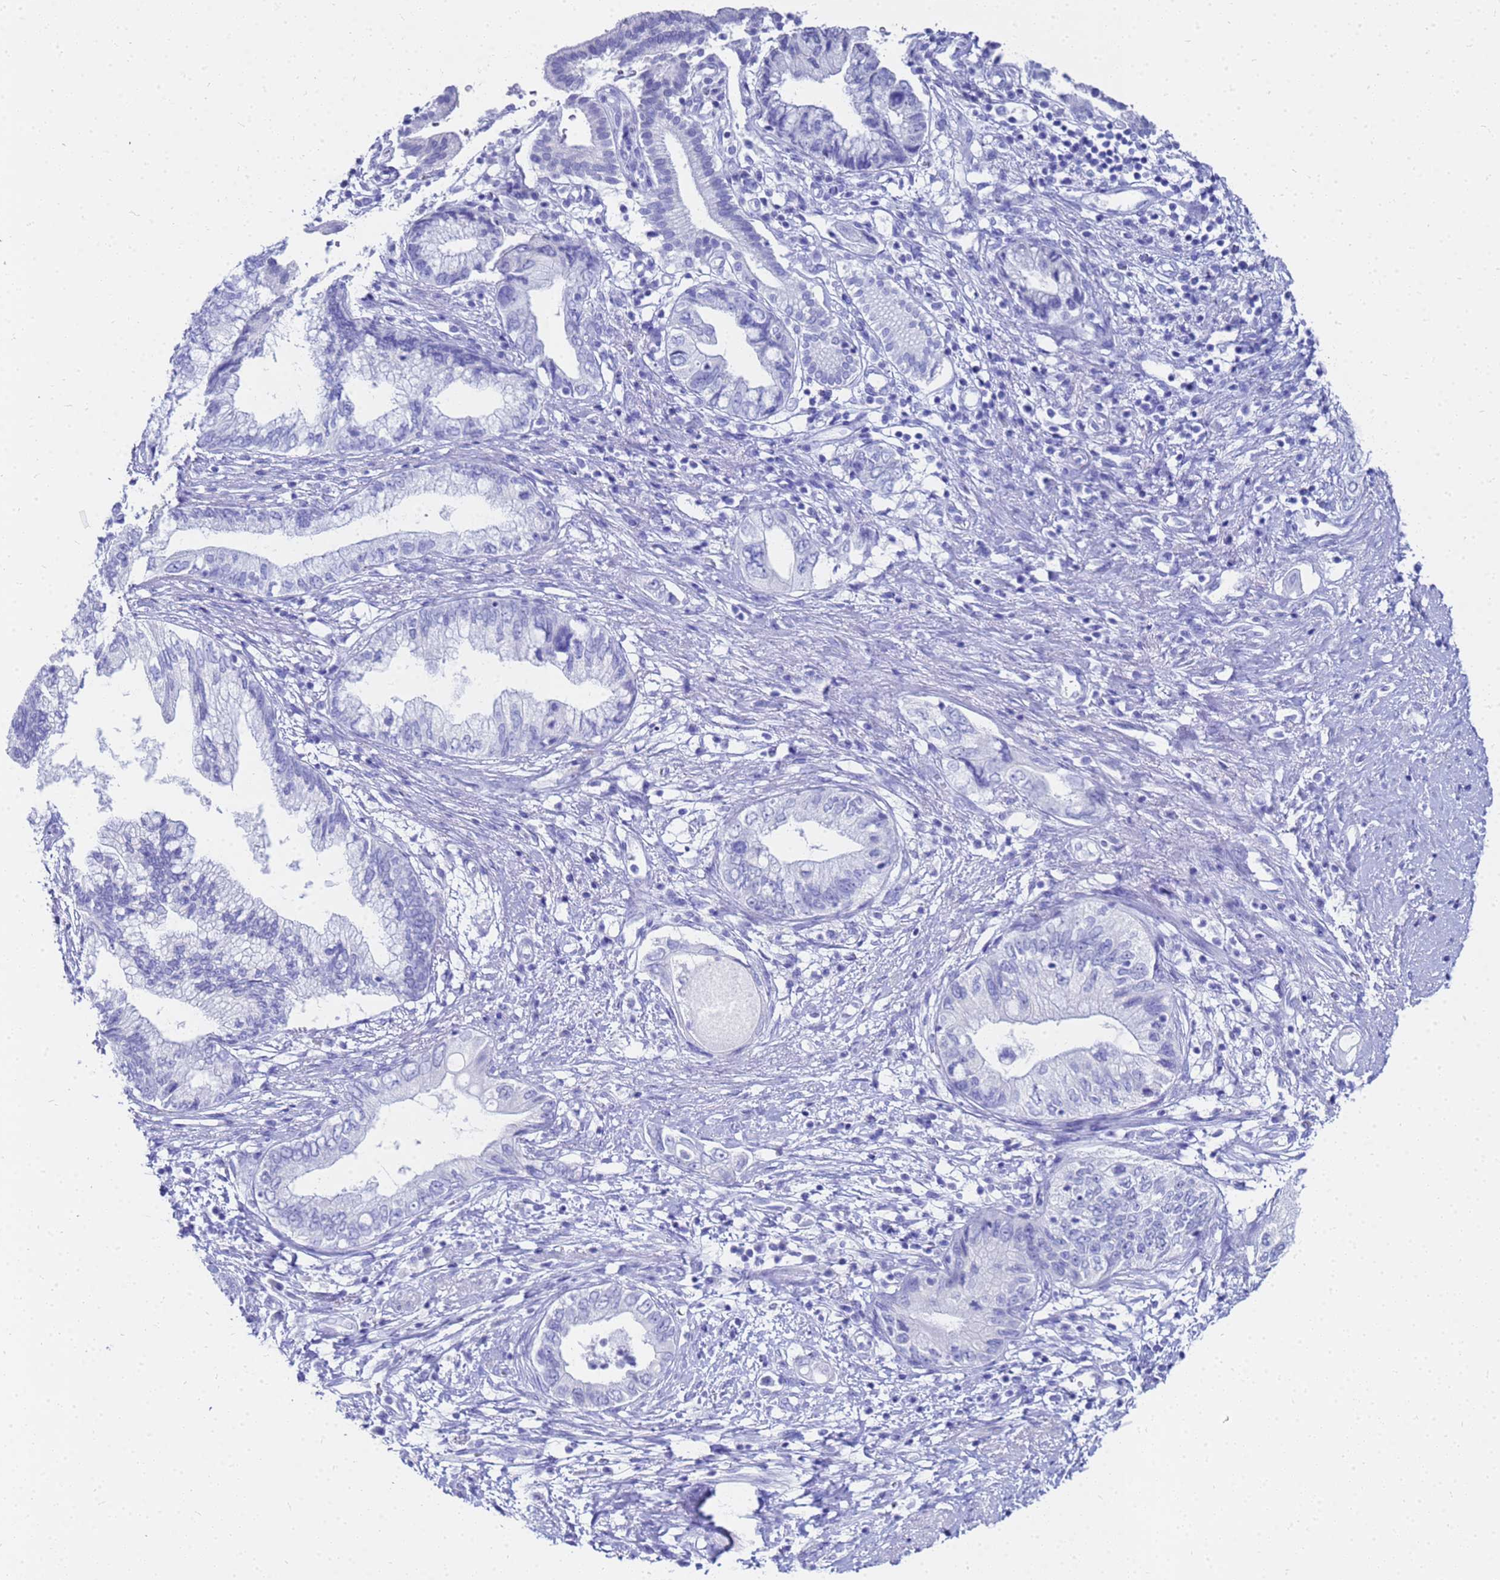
{"staining": {"intensity": "negative", "quantity": "none", "location": "none"}, "tissue": "pancreatic cancer", "cell_type": "Tumor cells", "image_type": "cancer", "snomed": [{"axis": "morphology", "description": "Adenocarcinoma, NOS"}, {"axis": "topography", "description": "Pancreas"}], "caption": "Immunohistochemical staining of pancreatic cancer displays no significant positivity in tumor cells.", "gene": "CKB", "patient": {"sex": "female", "age": 73}}